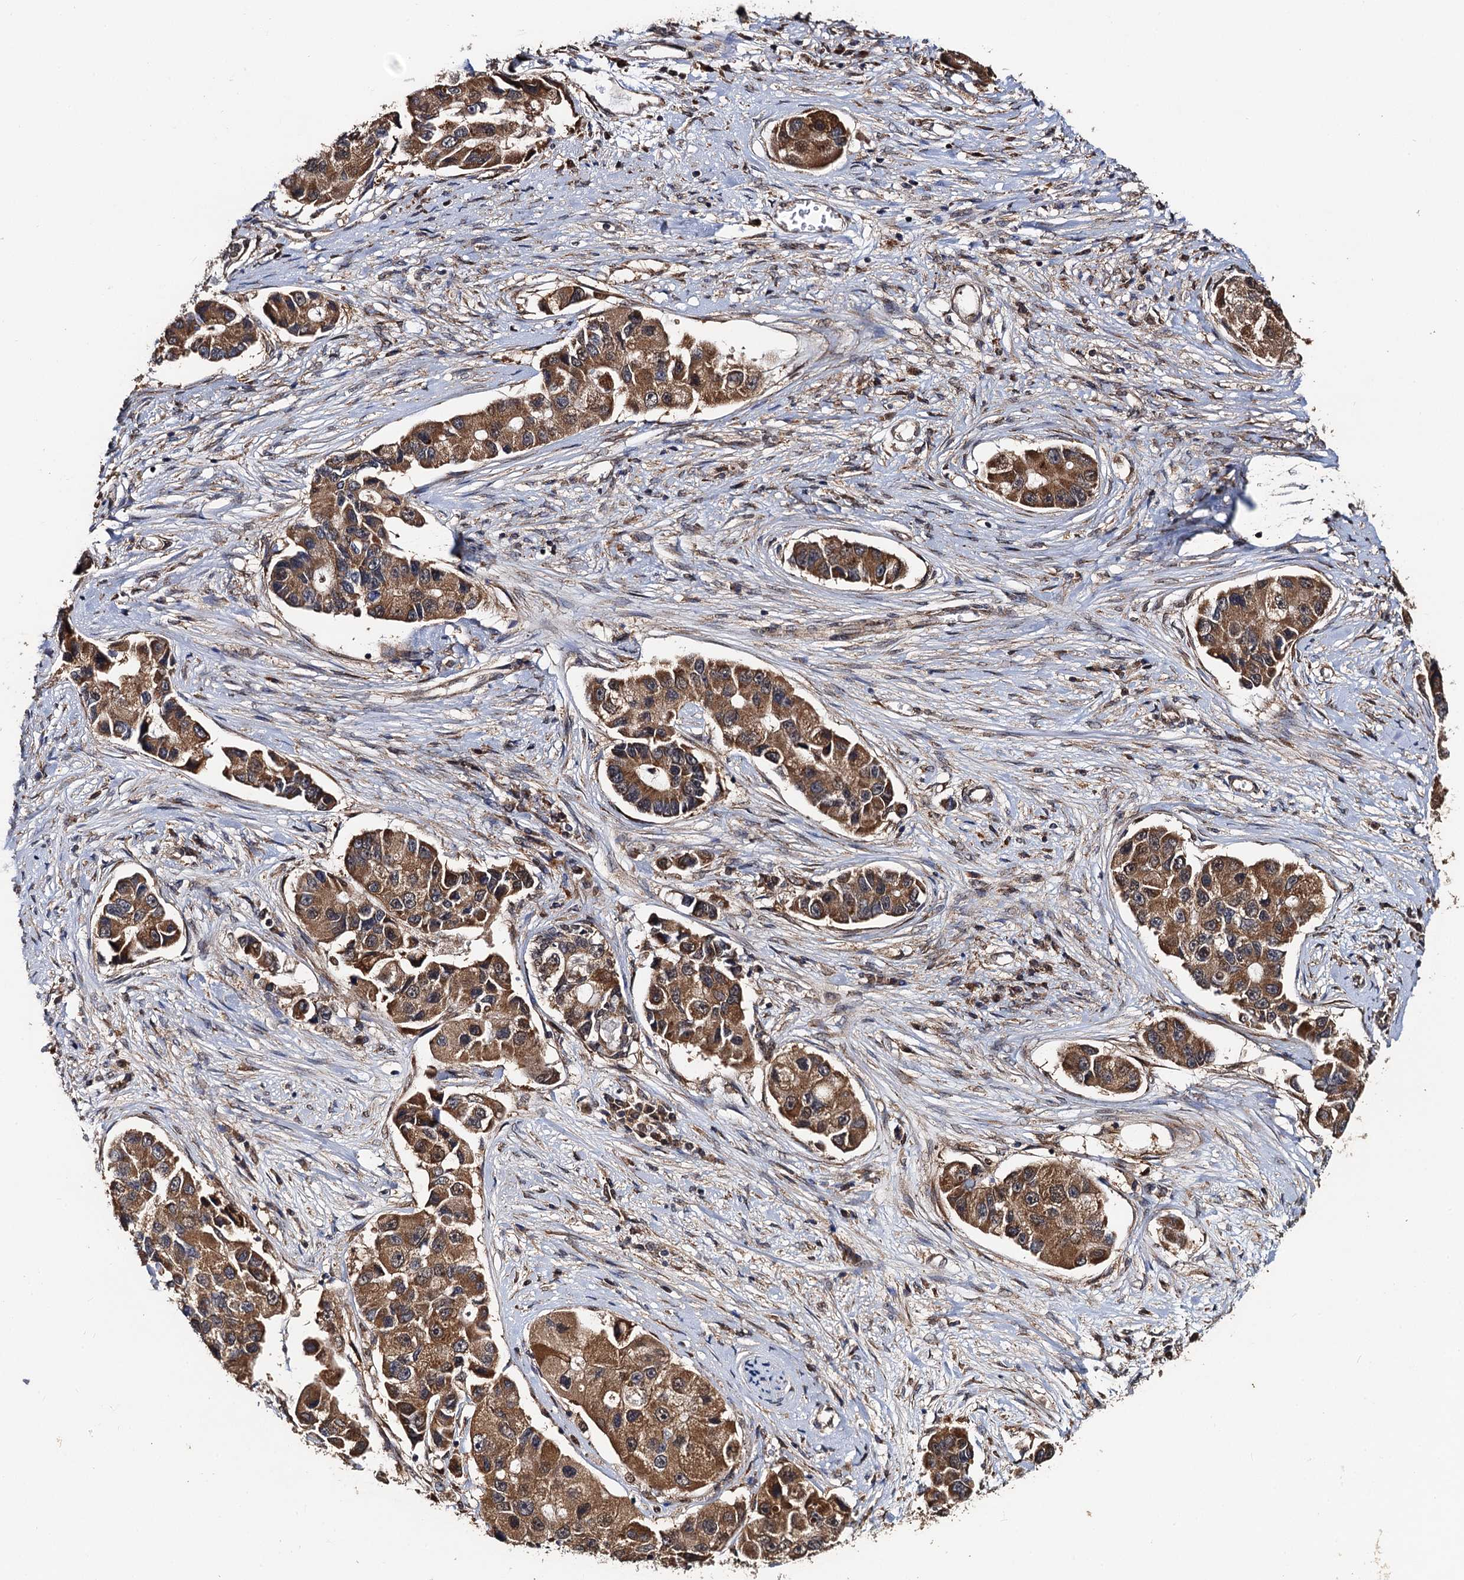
{"staining": {"intensity": "moderate", "quantity": ">75%", "location": "cytoplasmic/membranous"}, "tissue": "lung cancer", "cell_type": "Tumor cells", "image_type": "cancer", "snomed": [{"axis": "morphology", "description": "Adenocarcinoma, NOS"}, {"axis": "topography", "description": "Lung"}], "caption": "A histopathology image showing moderate cytoplasmic/membranous expression in about >75% of tumor cells in lung cancer, as visualized by brown immunohistochemical staining.", "gene": "MIER2", "patient": {"sex": "female", "age": 54}}